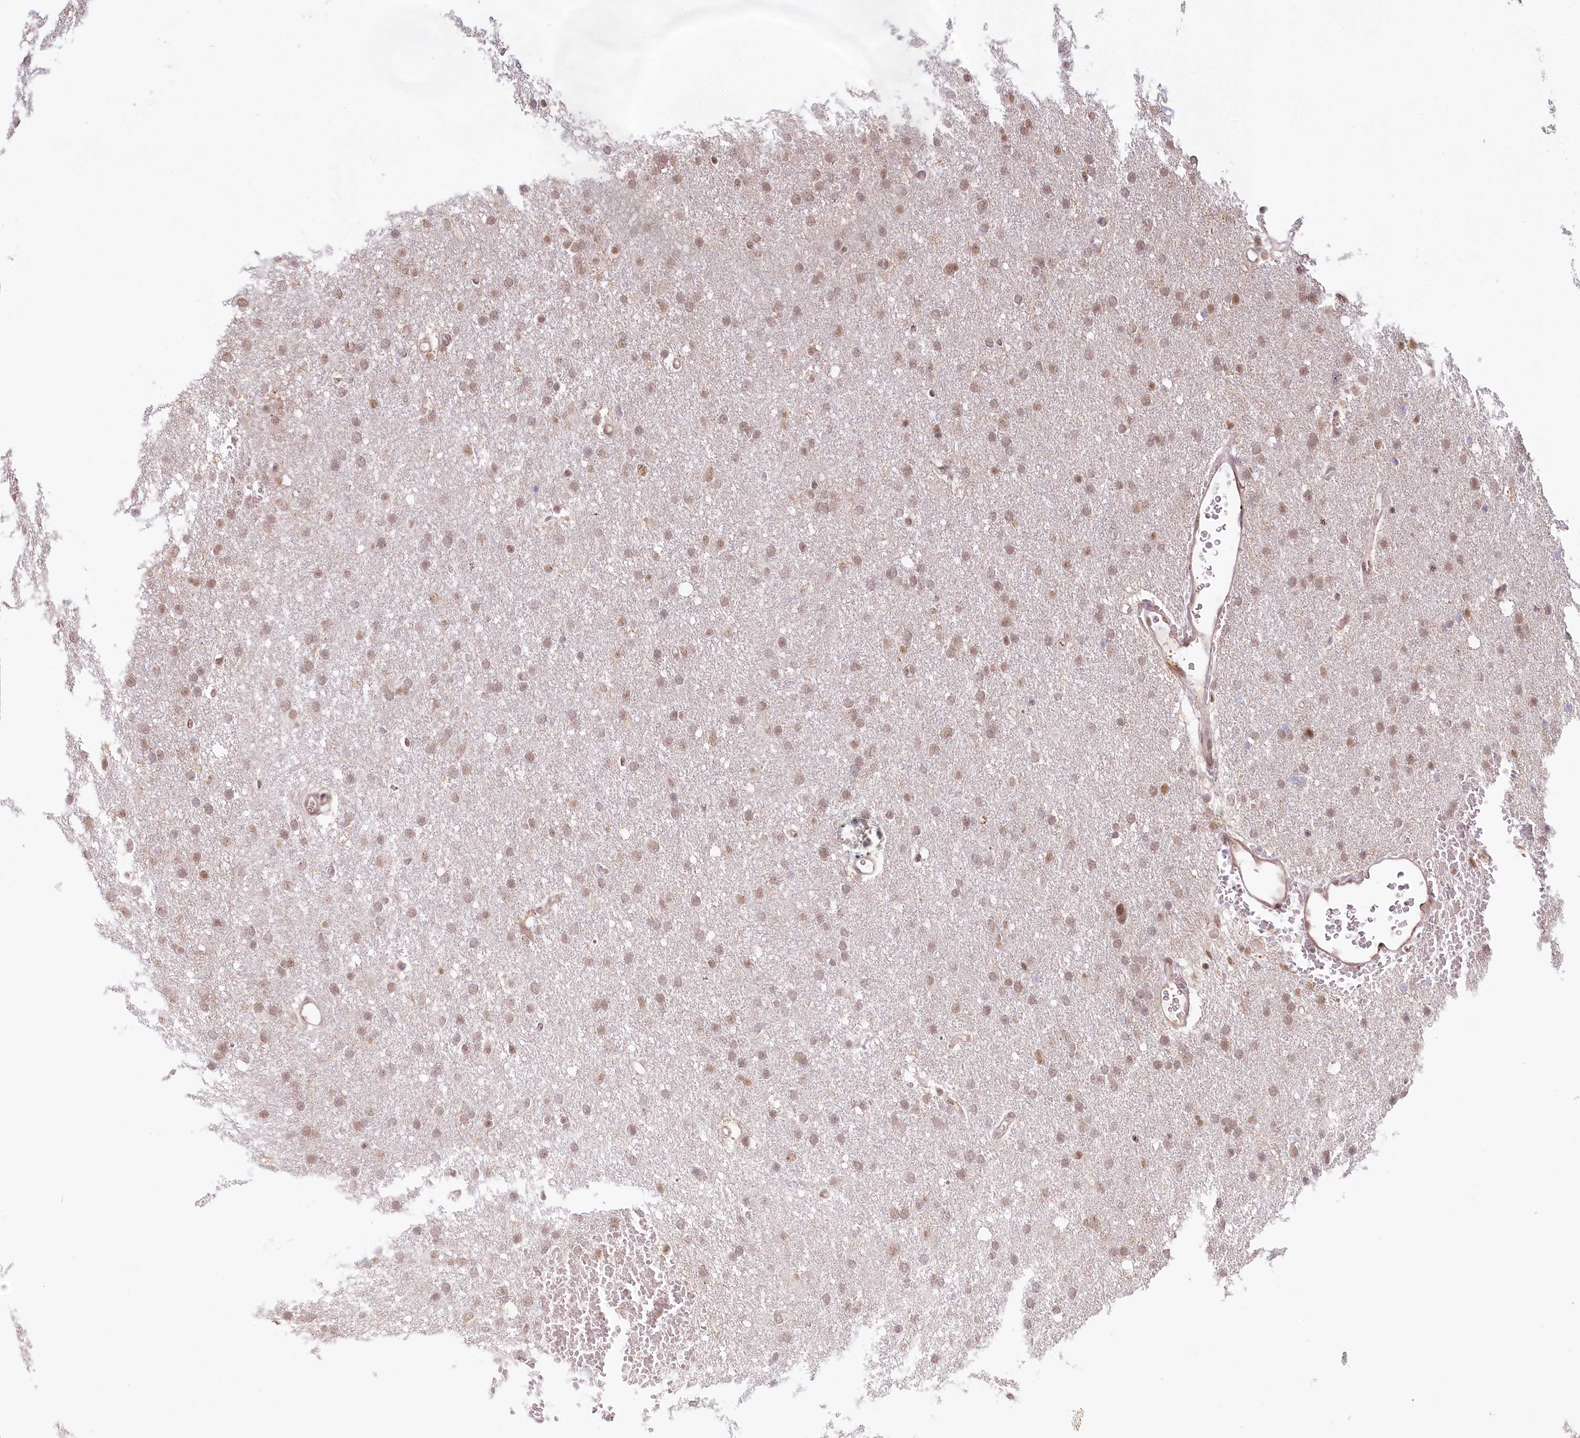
{"staining": {"intensity": "weak", "quantity": "25%-75%", "location": "nuclear"}, "tissue": "glioma", "cell_type": "Tumor cells", "image_type": "cancer", "snomed": [{"axis": "morphology", "description": "Glioma, malignant, High grade"}, {"axis": "topography", "description": "Cerebral cortex"}], "caption": "IHC (DAB (3,3'-diaminobenzidine)) staining of human high-grade glioma (malignant) reveals weak nuclear protein positivity in about 25%-75% of tumor cells. Immunohistochemistry stains the protein of interest in brown and the nuclei are stained blue.", "gene": "TUBGCP2", "patient": {"sex": "female", "age": 36}}